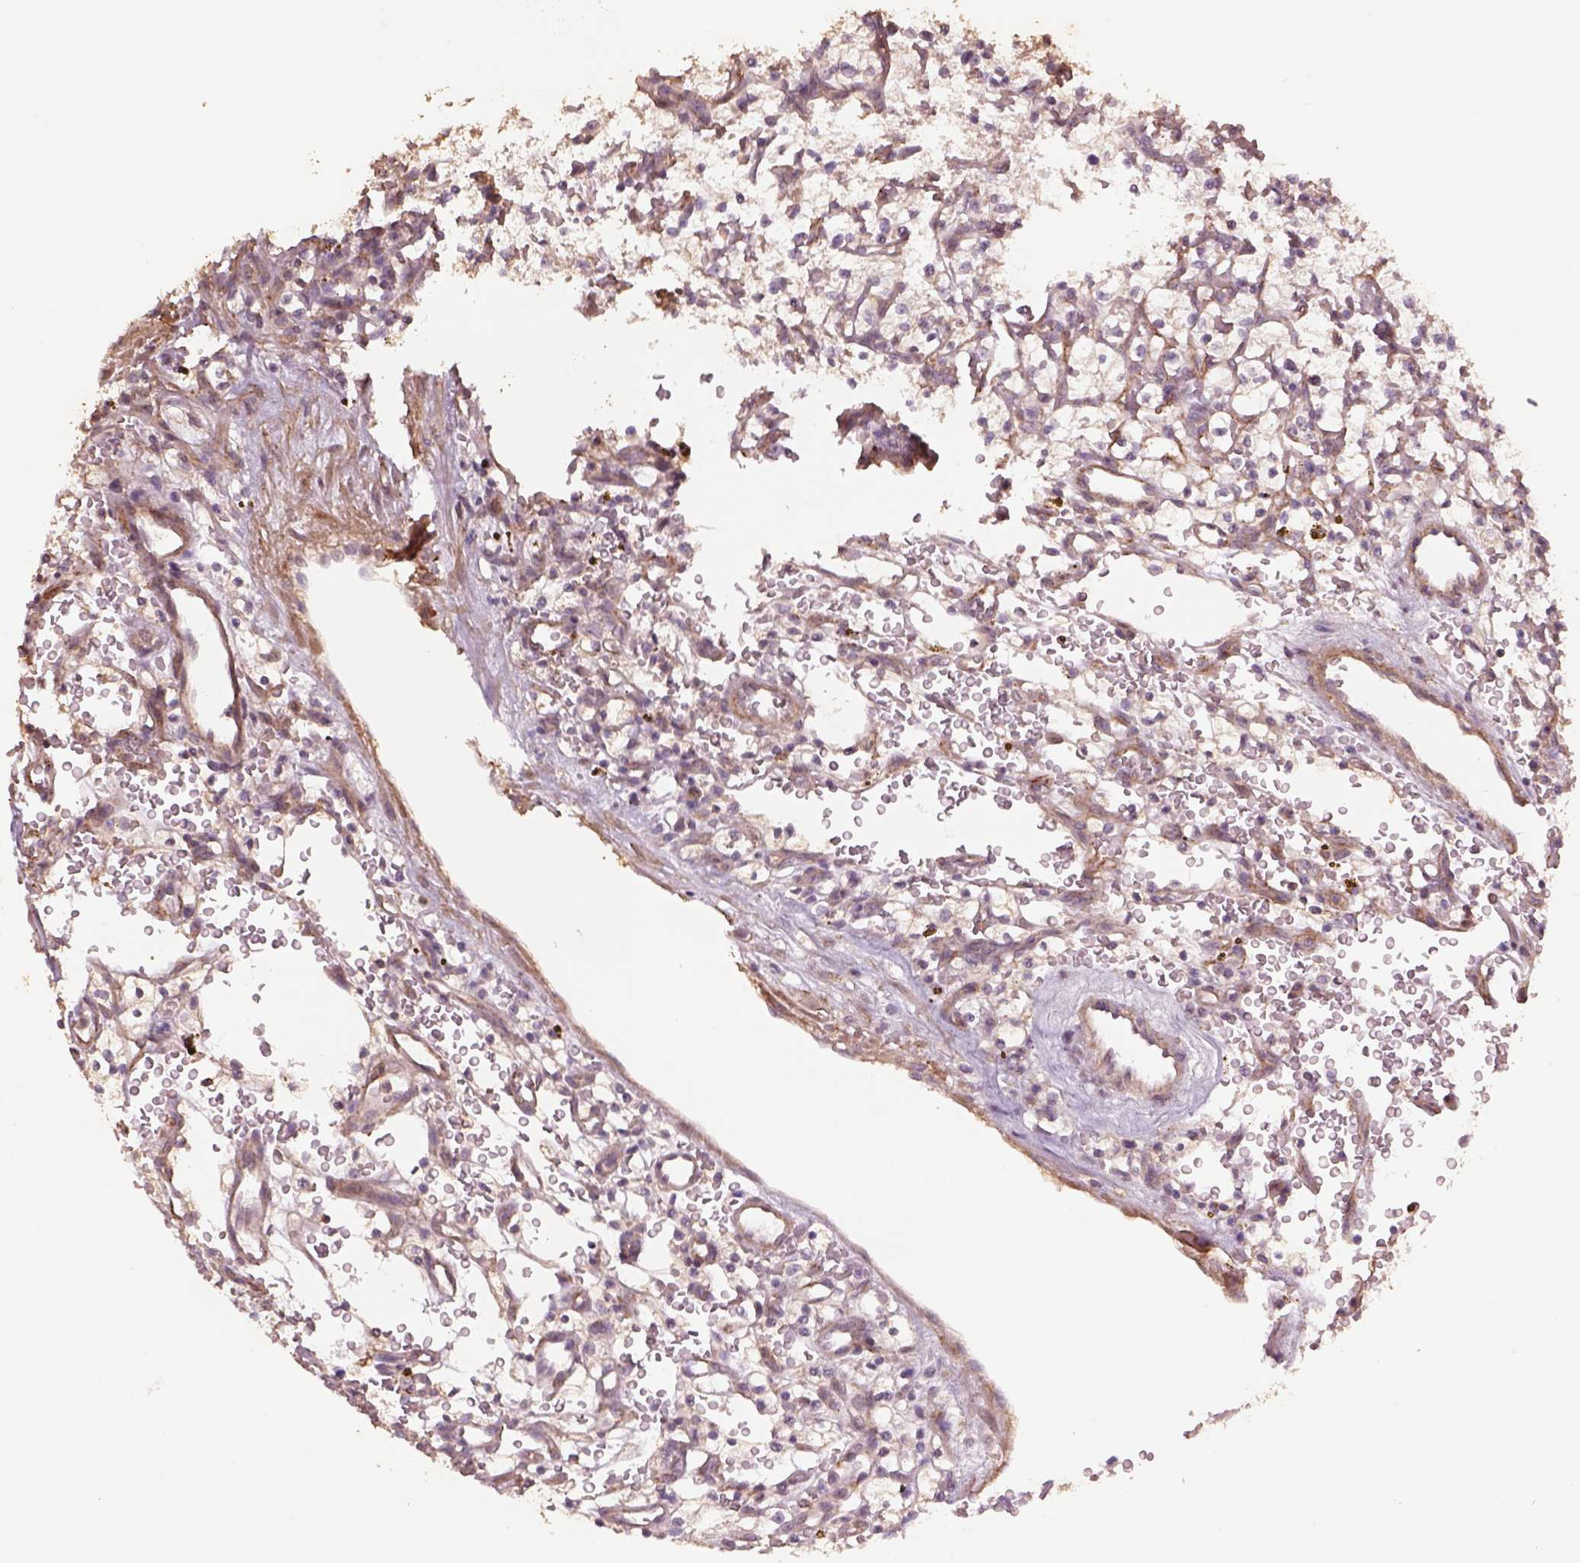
{"staining": {"intensity": "negative", "quantity": "none", "location": "none"}, "tissue": "renal cancer", "cell_type": "Tumor cells", "image_type": "cancer", "snomed": [{"axis": "morphology", "description": "Adenocarcinoma, NOS"}, {"axis": "topography", "description": "Kidney"}], "caption": "The micrograph exhibits no significant staining in tumor cells of adenocarcinoma (renal).", "gene": "LIN7A", "patient": {"sex": "female", "age": 64}}